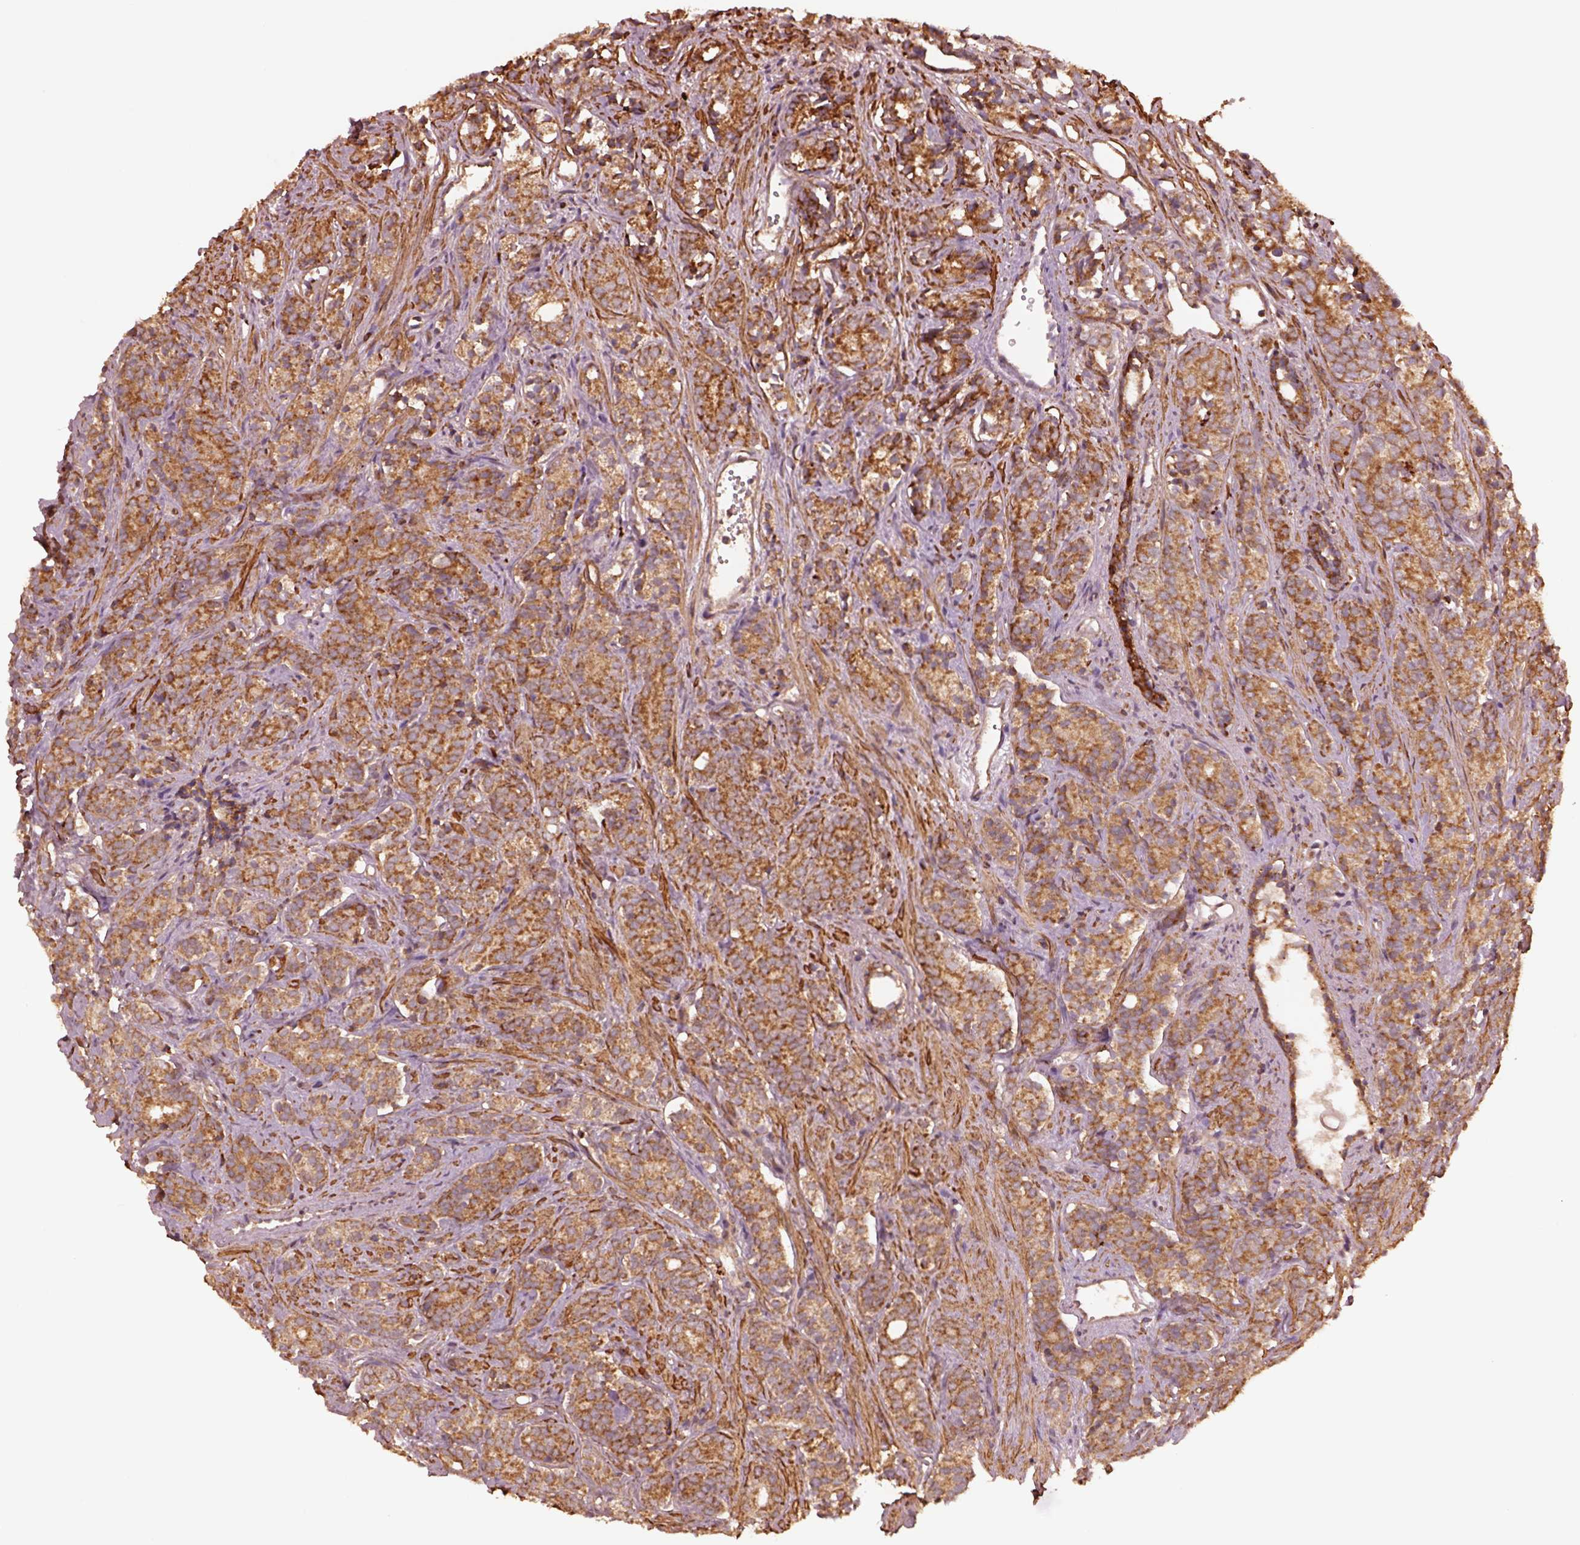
{"staining": {"intensity": "moderate", "quantity": ">75%", "location": "cytoplasmic/membranous"}, "tissue": "prostate cancer", "cell_type": "Tumor cells", "image_type": "cancer", "snomed": [{"axis": "morphology", "description": "Adenocarcinoma, High grade"}, {"axis": "topography", "description": "Prostate"}], "caption": "Adenocarcinoma (high-grade) (prostate) was stained to show a protein in brown. There is medium levels of moderate cytoplasmic/membranous staining in about >75% of tumor cells.", "gene": "SEL1L3", "patient": {"sex": "male", "age": 84}}